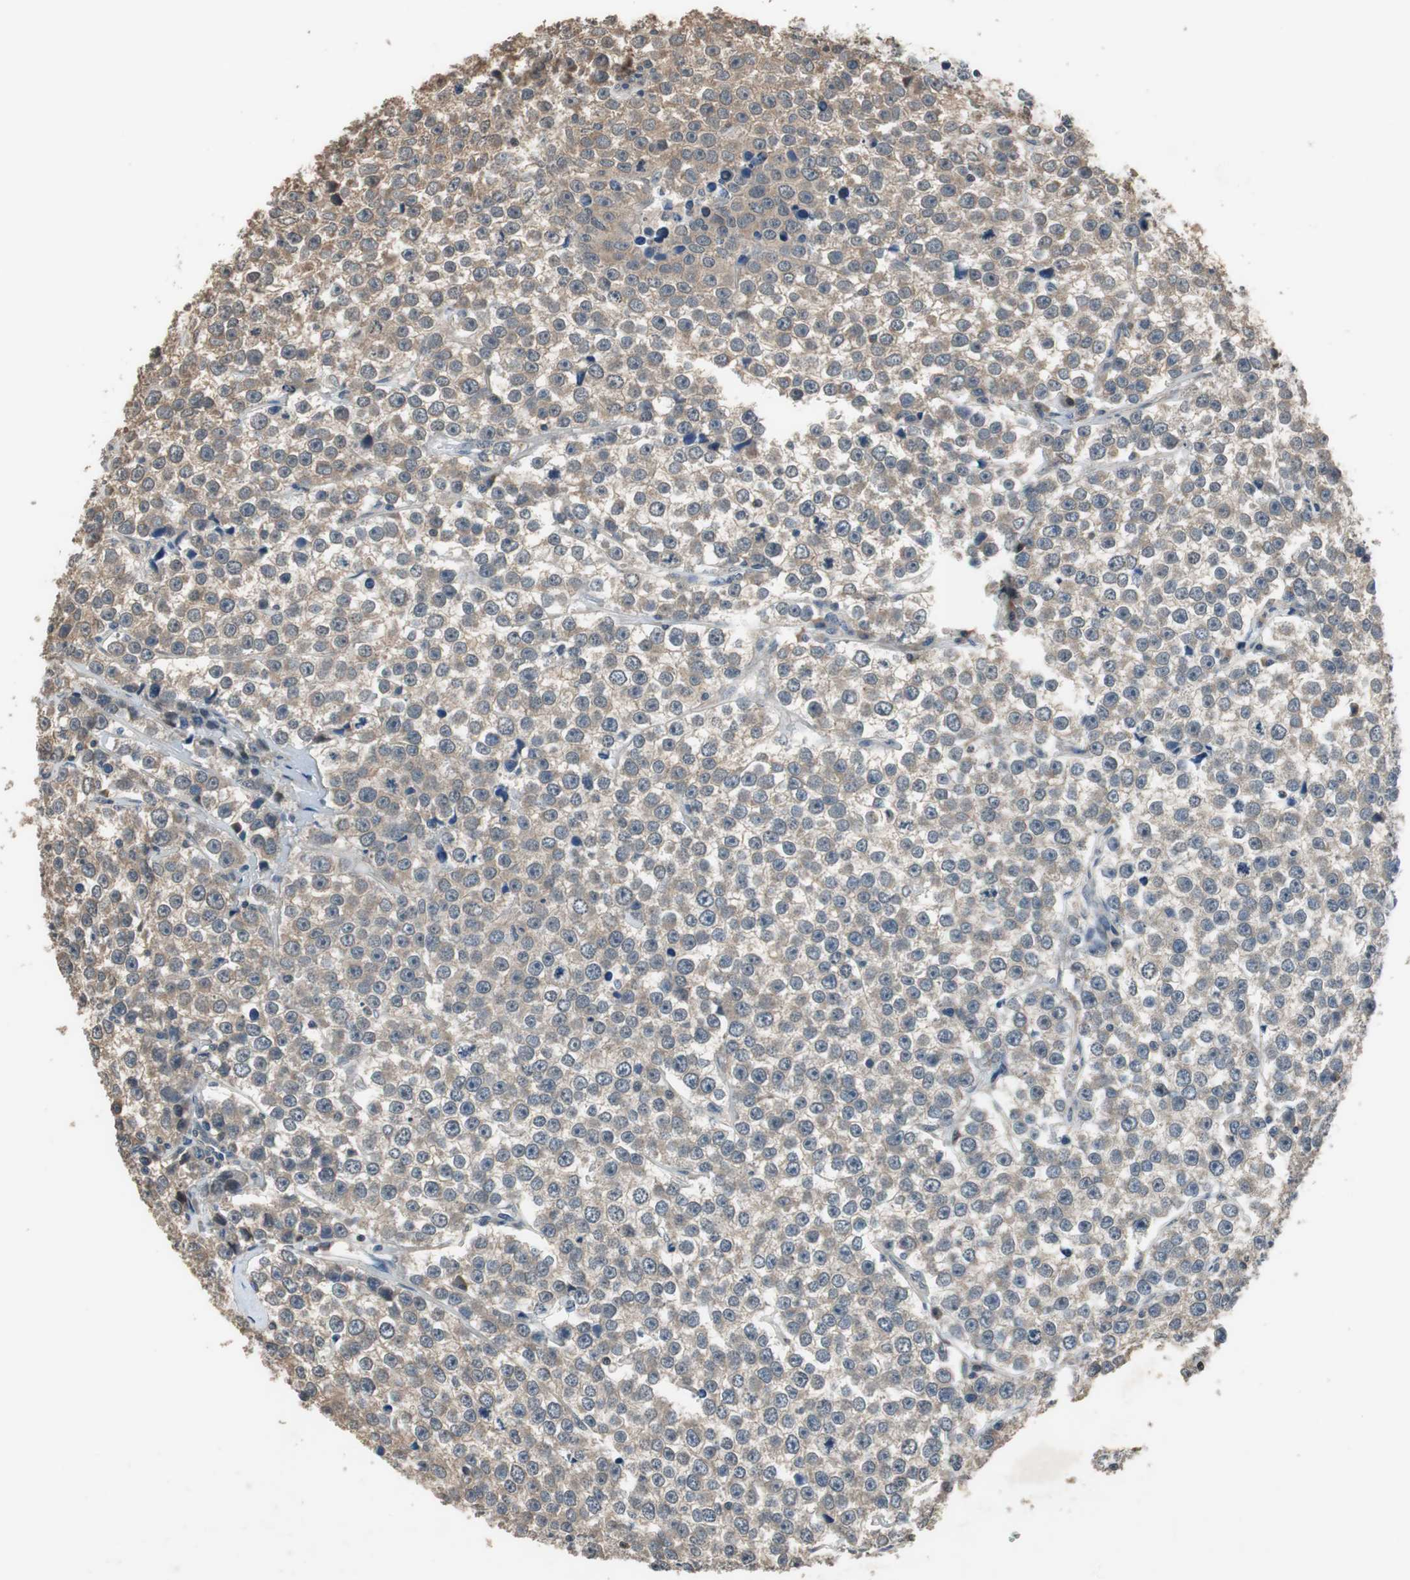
{"staining": {"intensity": "weak", "quantity": "<25%", "location": "cytoplasmic/membranous"}, "tissue": "testis cancer", "cell_type": "Tumor cells", "image_type": "cancer", "snomed": [{"axis": "morphology", "description": "Seminoma, NOS"}, {"axis": "morphology", "description": "Carcinoma, Embryonal, NOS"}, {"axis": "topography", "description": "Testis"}], "caption": "Immunohistochemistry (IHC) photomicrograph of testis cancer stained for a protein (brown), which demonstrates no expression in tumor cells.", "gene": "PI4KB", "patient": {"sex": "male", "age": 52}}